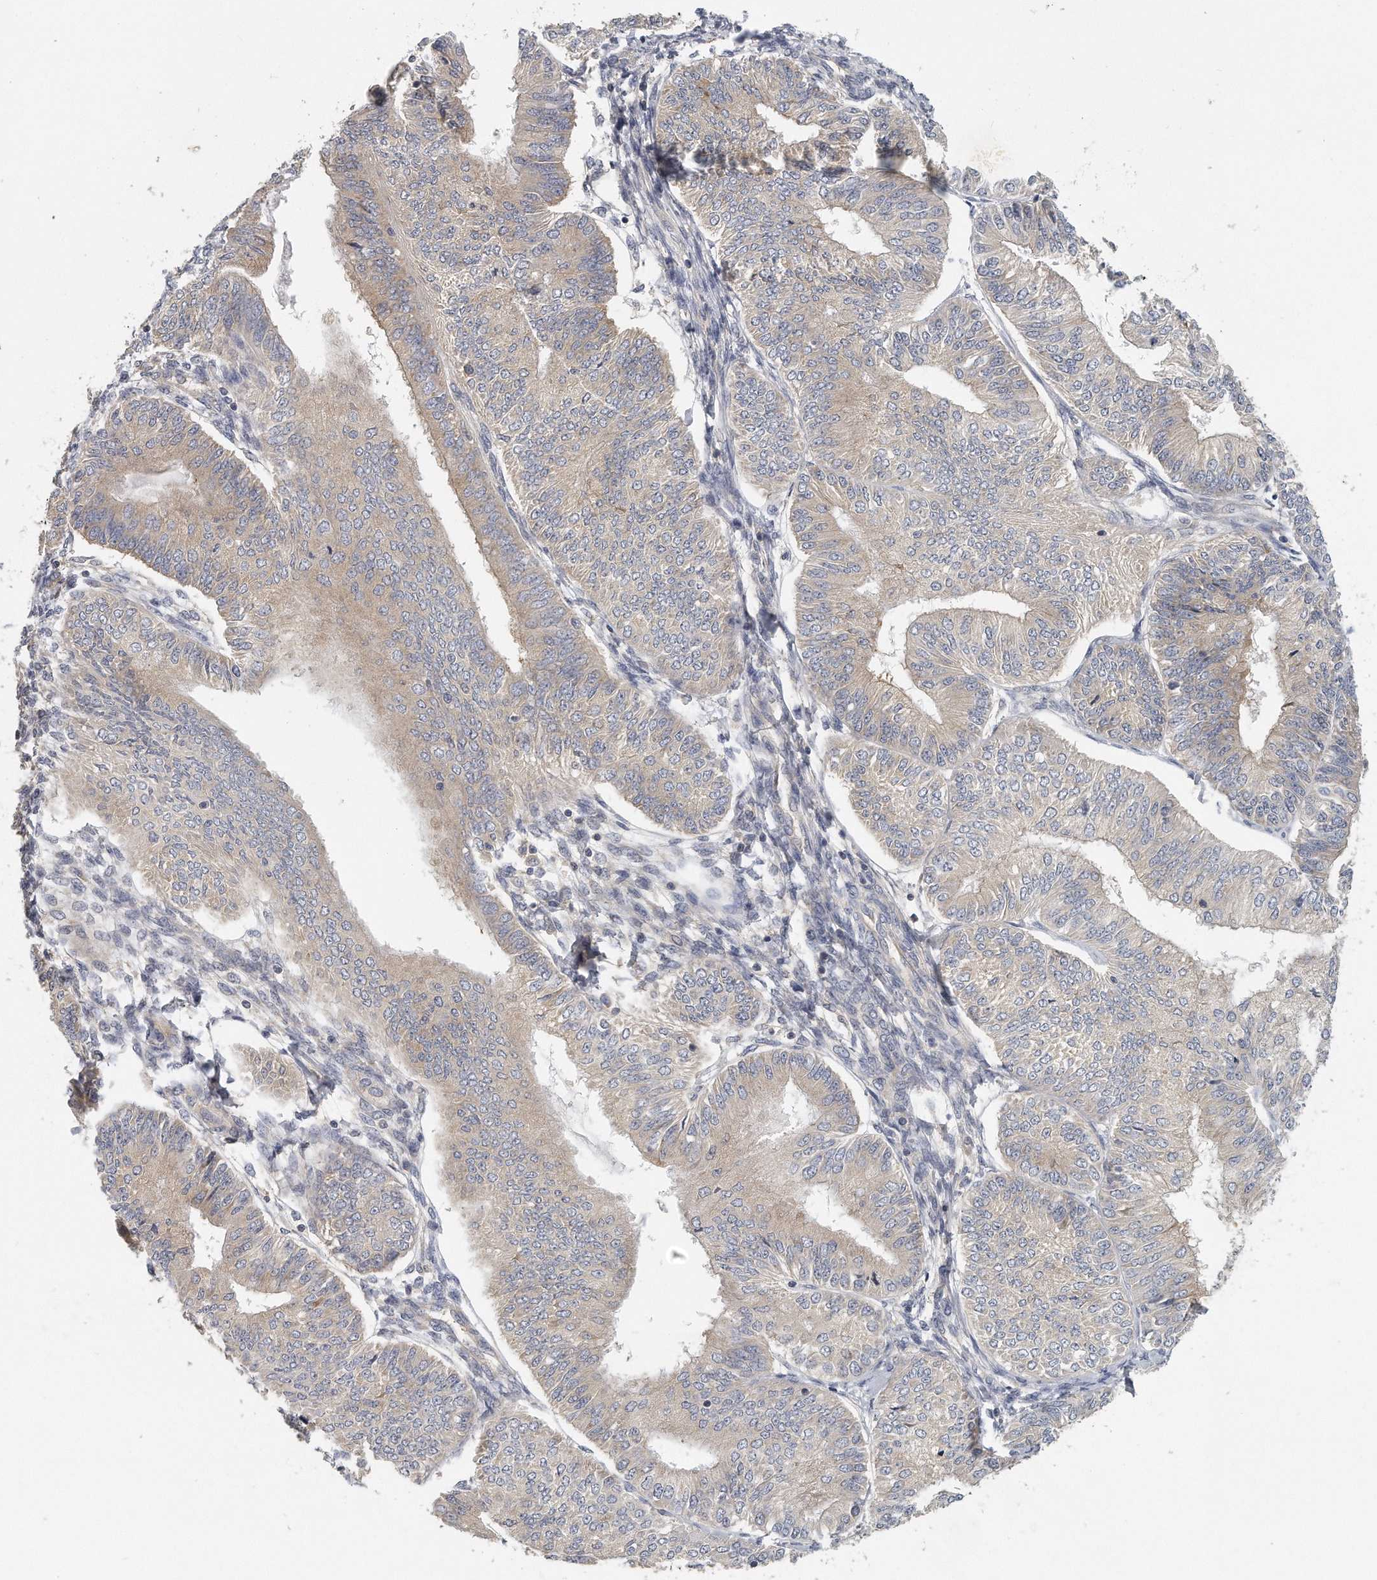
{"staining": {"intensity": "weak", "quantity": "25%-75%", "location": "cytoplasmic/membranous"}, "tissue": "endometrial cancer", "cell_type": "Tumor cells", "image_type": "cancer", "snomed": [{"axis": "morphology", "description": "Adenocarcinoma, NOS"}, {"axis": "topography", "description": "Endometrium"}], "caption": "Protein staining of endometrial adenocarcinoma tissue reveals weak cytoplasmic/membranous staining in about 25%-75% of tumor cells.", "gene": "EIF3I", "patient": {"sex": "female", "age": 58}}